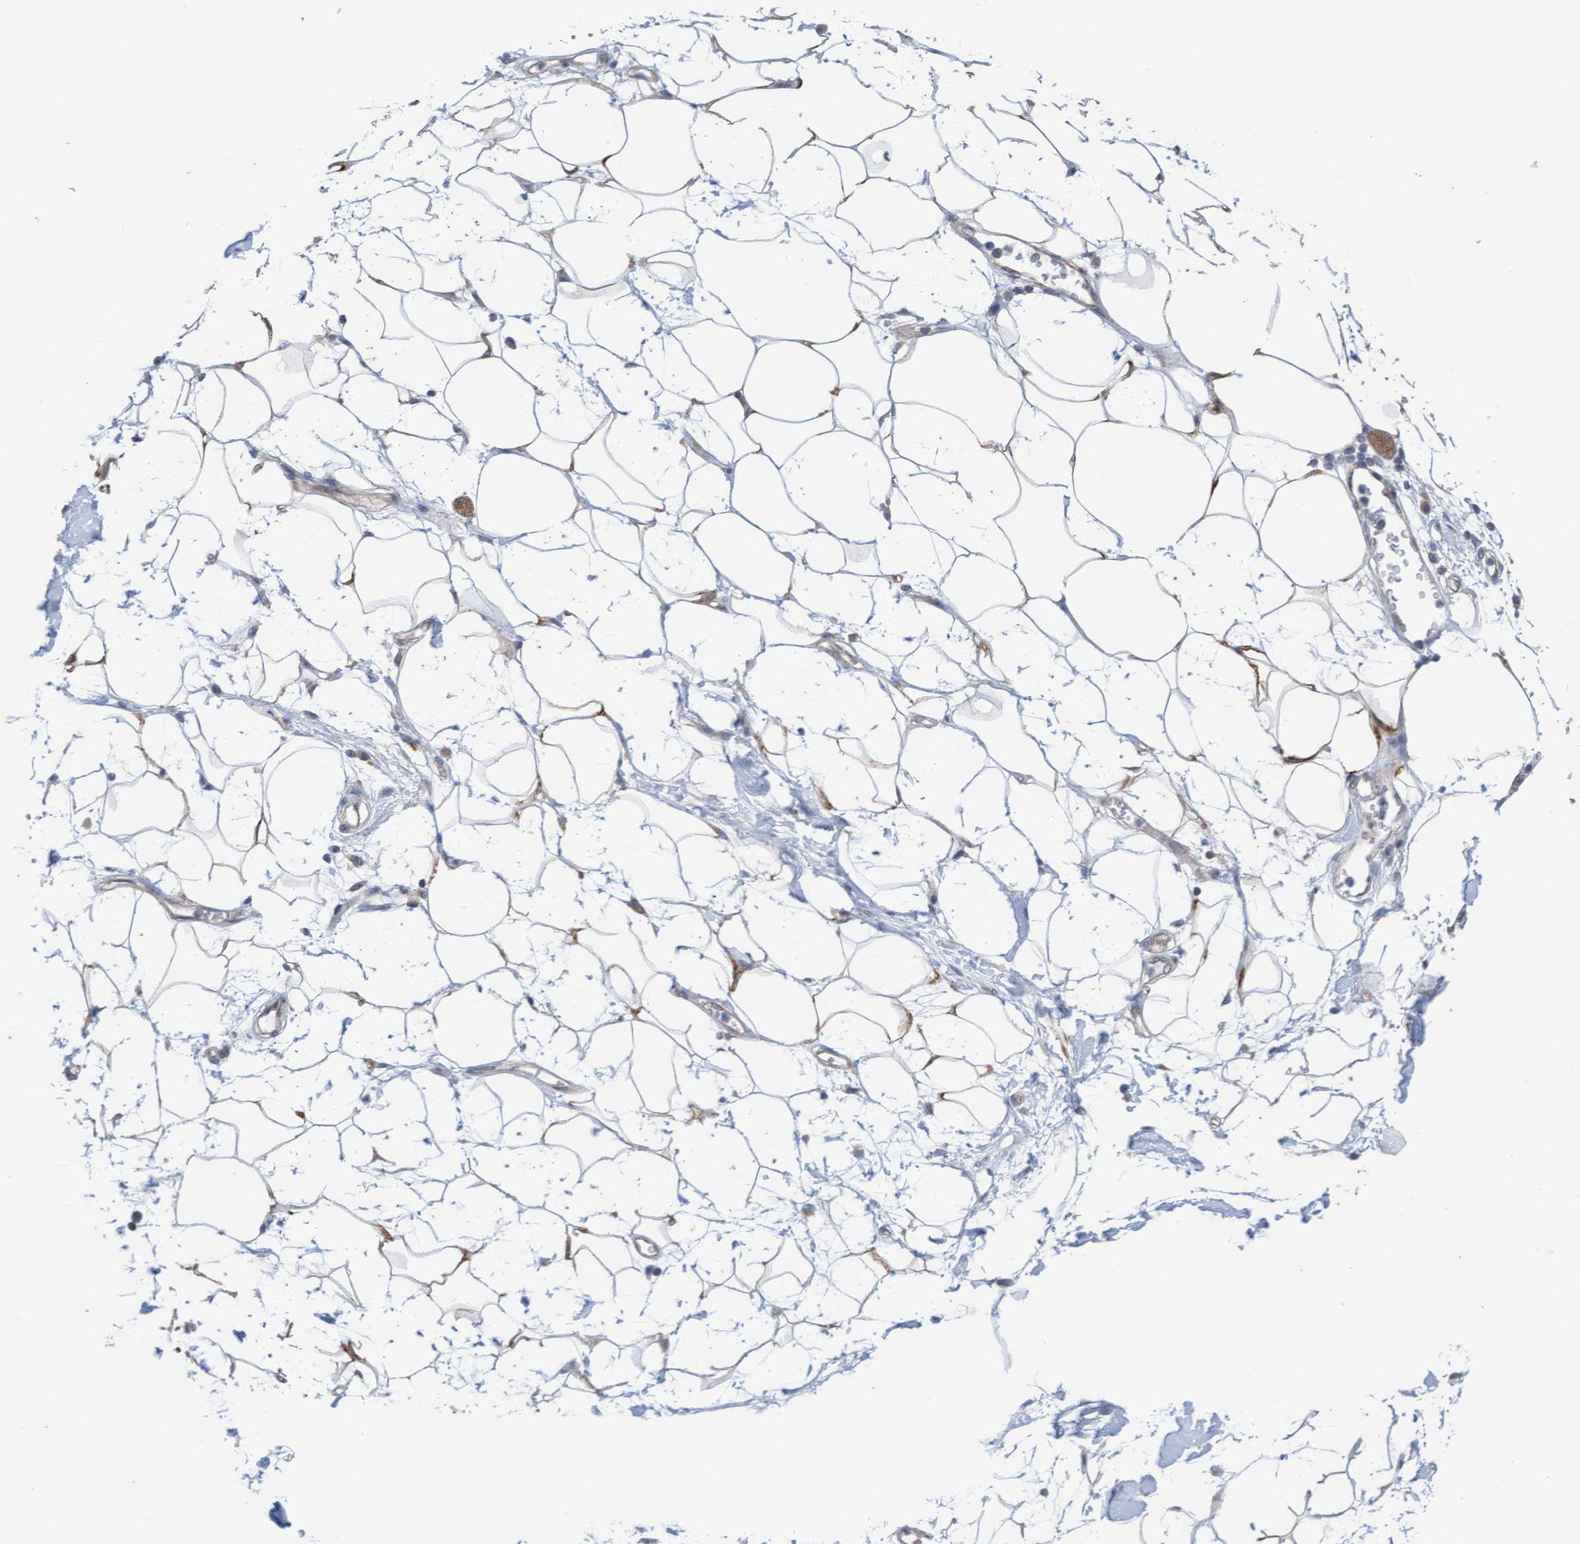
{"staining": {"intensity": "weak", "quantity": "25%-75%", "location": "cytoplasmic/membranous"}, "tissue": "adipose tissue", "cell_type": "Adipocytes", "image_type": "normal", "snomed": [{"axis": "morphology", "description": "Normal tissue, NOS"}, {"axis": "morphology", "description": "Adenocarcinoma, NOS"}, {"axis": "topography", "description": "Duodenum"}, {"axis": "topography", "description": "Peripheral nerve tissue"}], "caption": "Protein expression analysis of benign adipose tissue shows weak cytoplasmic/membranous expression in approximately 25%-75% of adipocytes.", "gene": "AMZ2", "patient": {"sex": "female", "age": 60}}